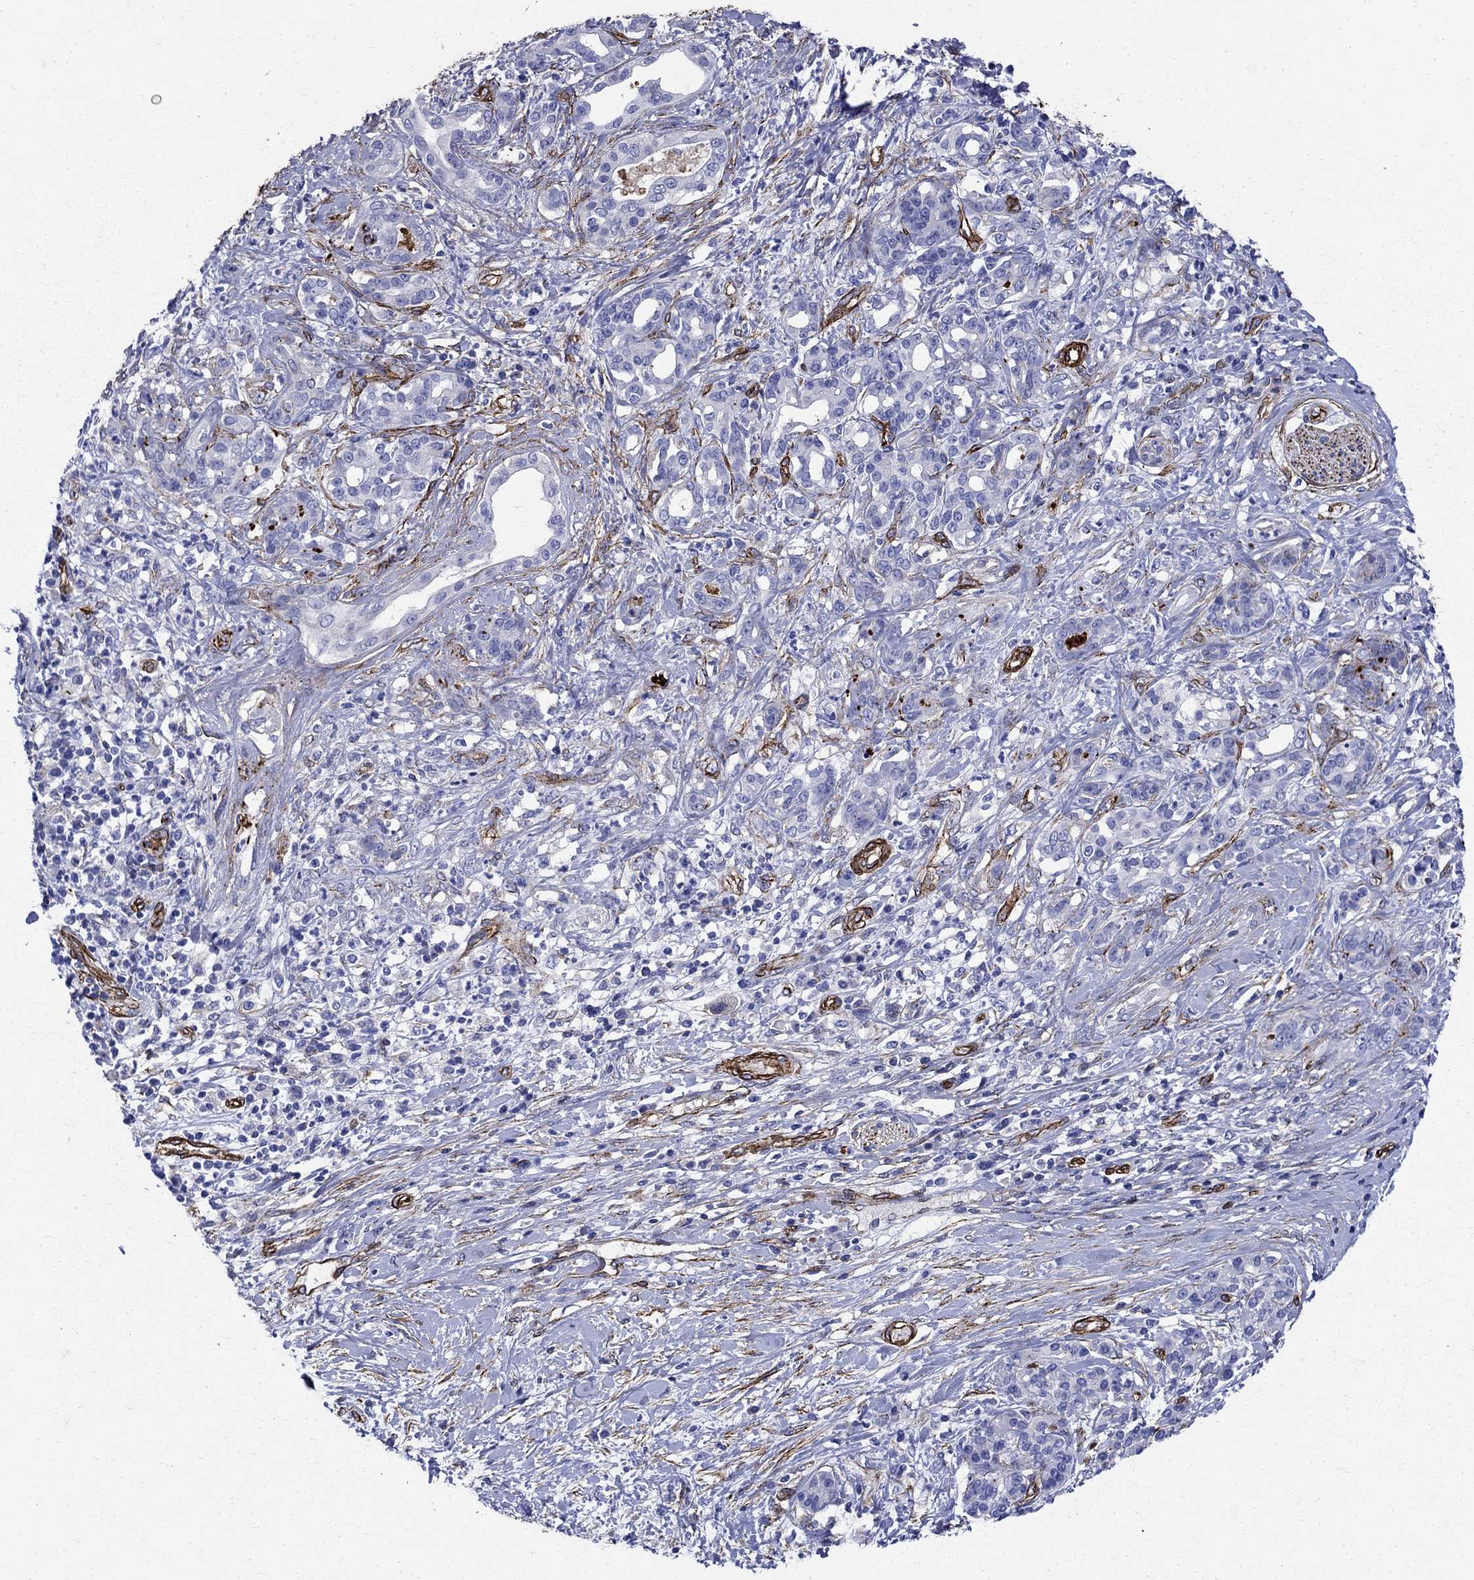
{"staining": {"intensity": "negative", "quantity": "none", "location": "none"}, "tissue": "pancreatic cancer", "cell_type": "Tumor cells", "image_type": "cancer", "snomed": [{"axis": "morphology", "description": "Adenocarcinoma, NOS"}, {"axis": "topography", "description": "Pancreas"}], "caption": "A micrograph of human pancreatic adenocarcinoma is negative for staining in tumor cells. (Brightfield microscopy of DAB (3,3'-diaminobenzidine) IHC at high magnification).", "gene": "VTN", "patient": {"sex": "female", "age": 56}}